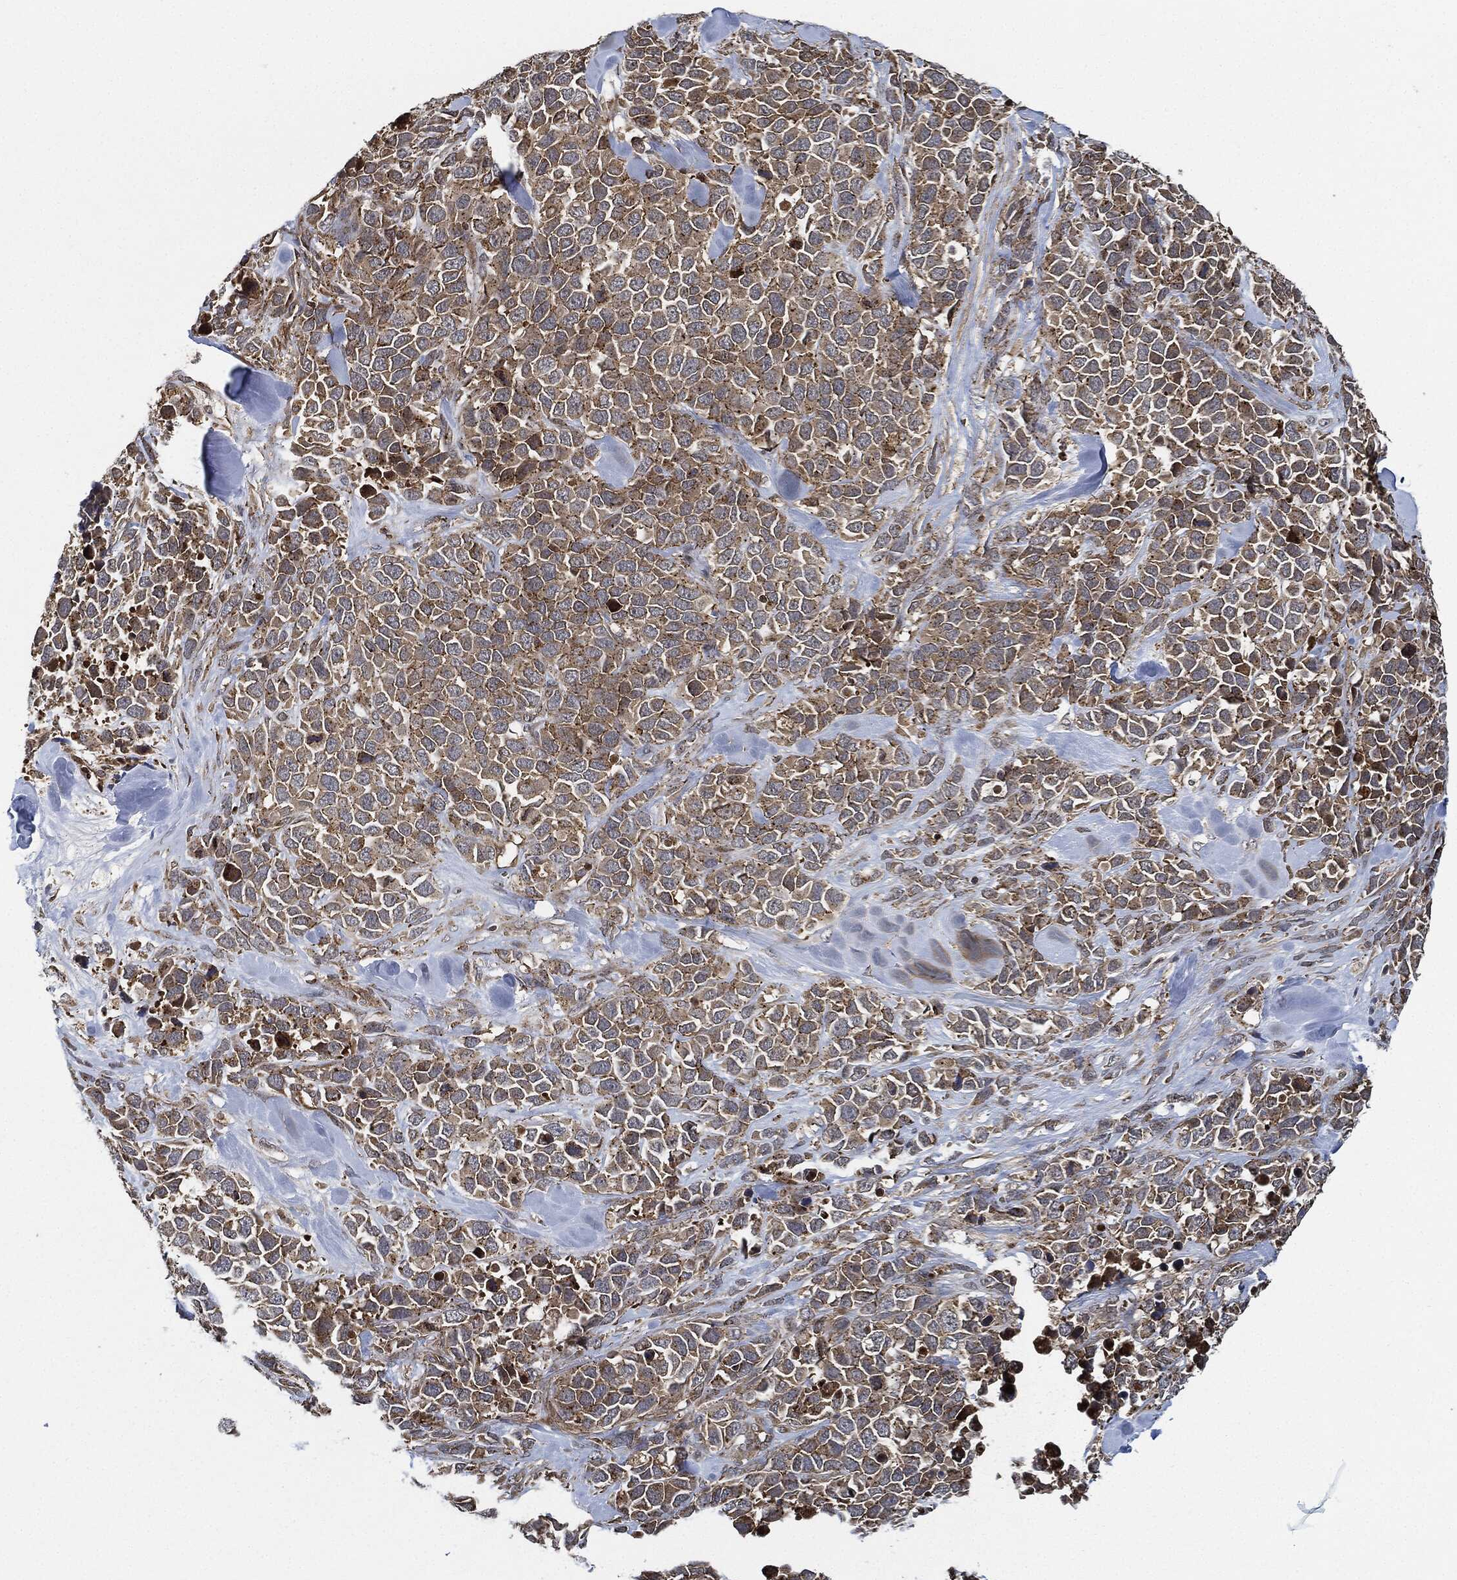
{"staining": {"intensity": "strong", "quantity": "<25%", "location": "cytoplasmic/membranous"}, "tissue": "melanoma", "cell_type": "Tumor cells", "image_type": "cancer", "snomed": [{"axis": "morphology", "description": "Malignant melanoma, Metastatic site"}, {"axis": "topography", "description": "Skin"}], "caption": "Human melanoma stained with a brown dye exhibits strong cytoplasmic/membranous positive positivity in approximately <25% of tumor cells.", "gene": "MAP3K3", "patient": {"sex": "male", "age": 84}}